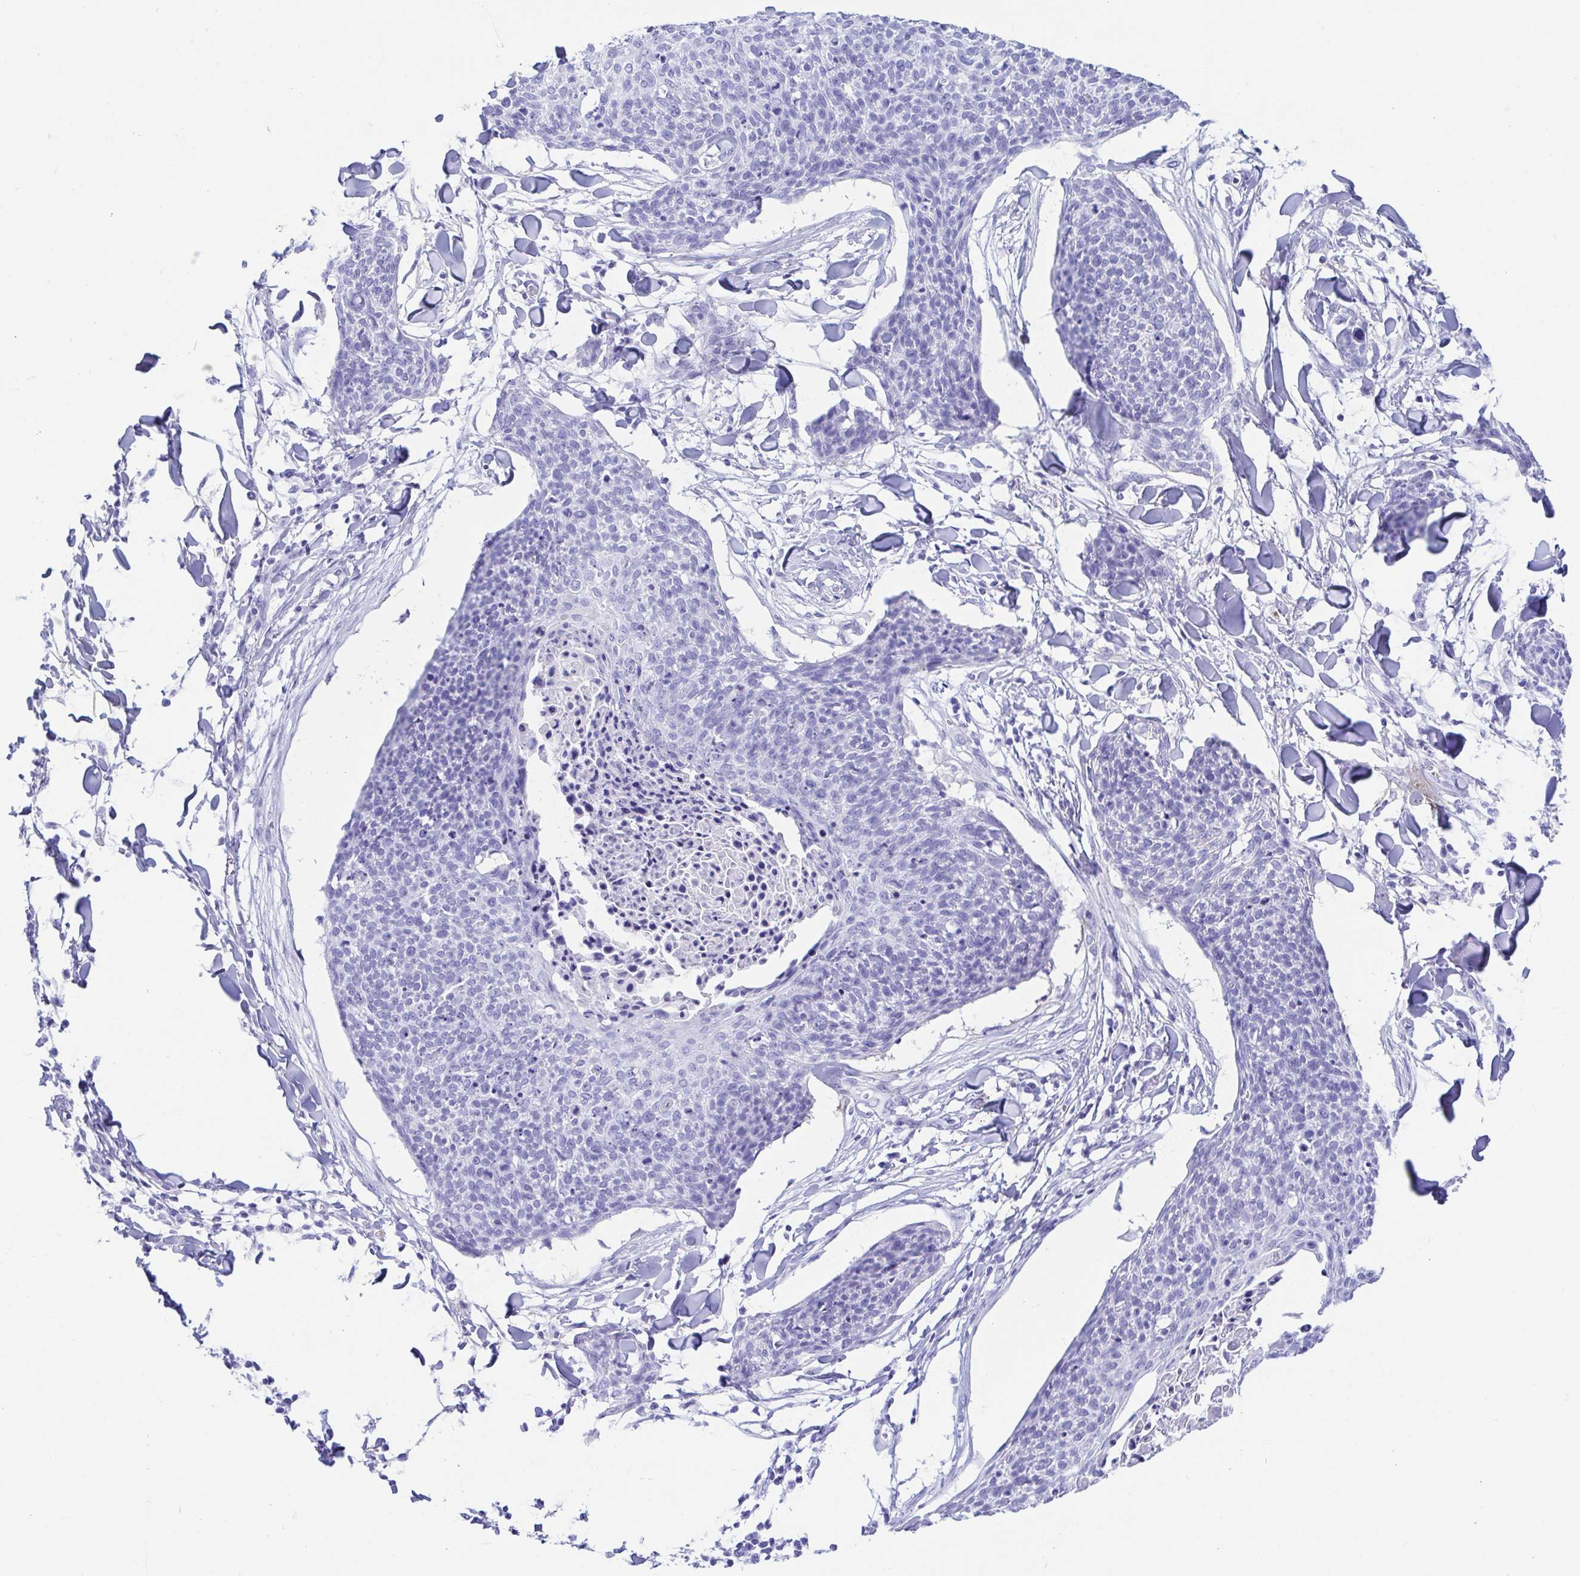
{"staining": {"intensity": "negative", "quantity": "none", "location": "none"}, "tissue": "skin cancer", "cell_type": "Tumor cells", "image_type": "cancer", "snomed": [{"axis": "morphology", "description": "Squamous cell carcinoma, NOS"}, {"axis": "topography", "description": "Skin"}, {"axis": "topography", "description": "Vulva"}], "caption": "This is an immunohistochemistry (IHC) histopathology image of skin cancer. There is no staining in tumor cells.", "gene": "GKN1", "patient": {"sex": "female", "age": 75}}